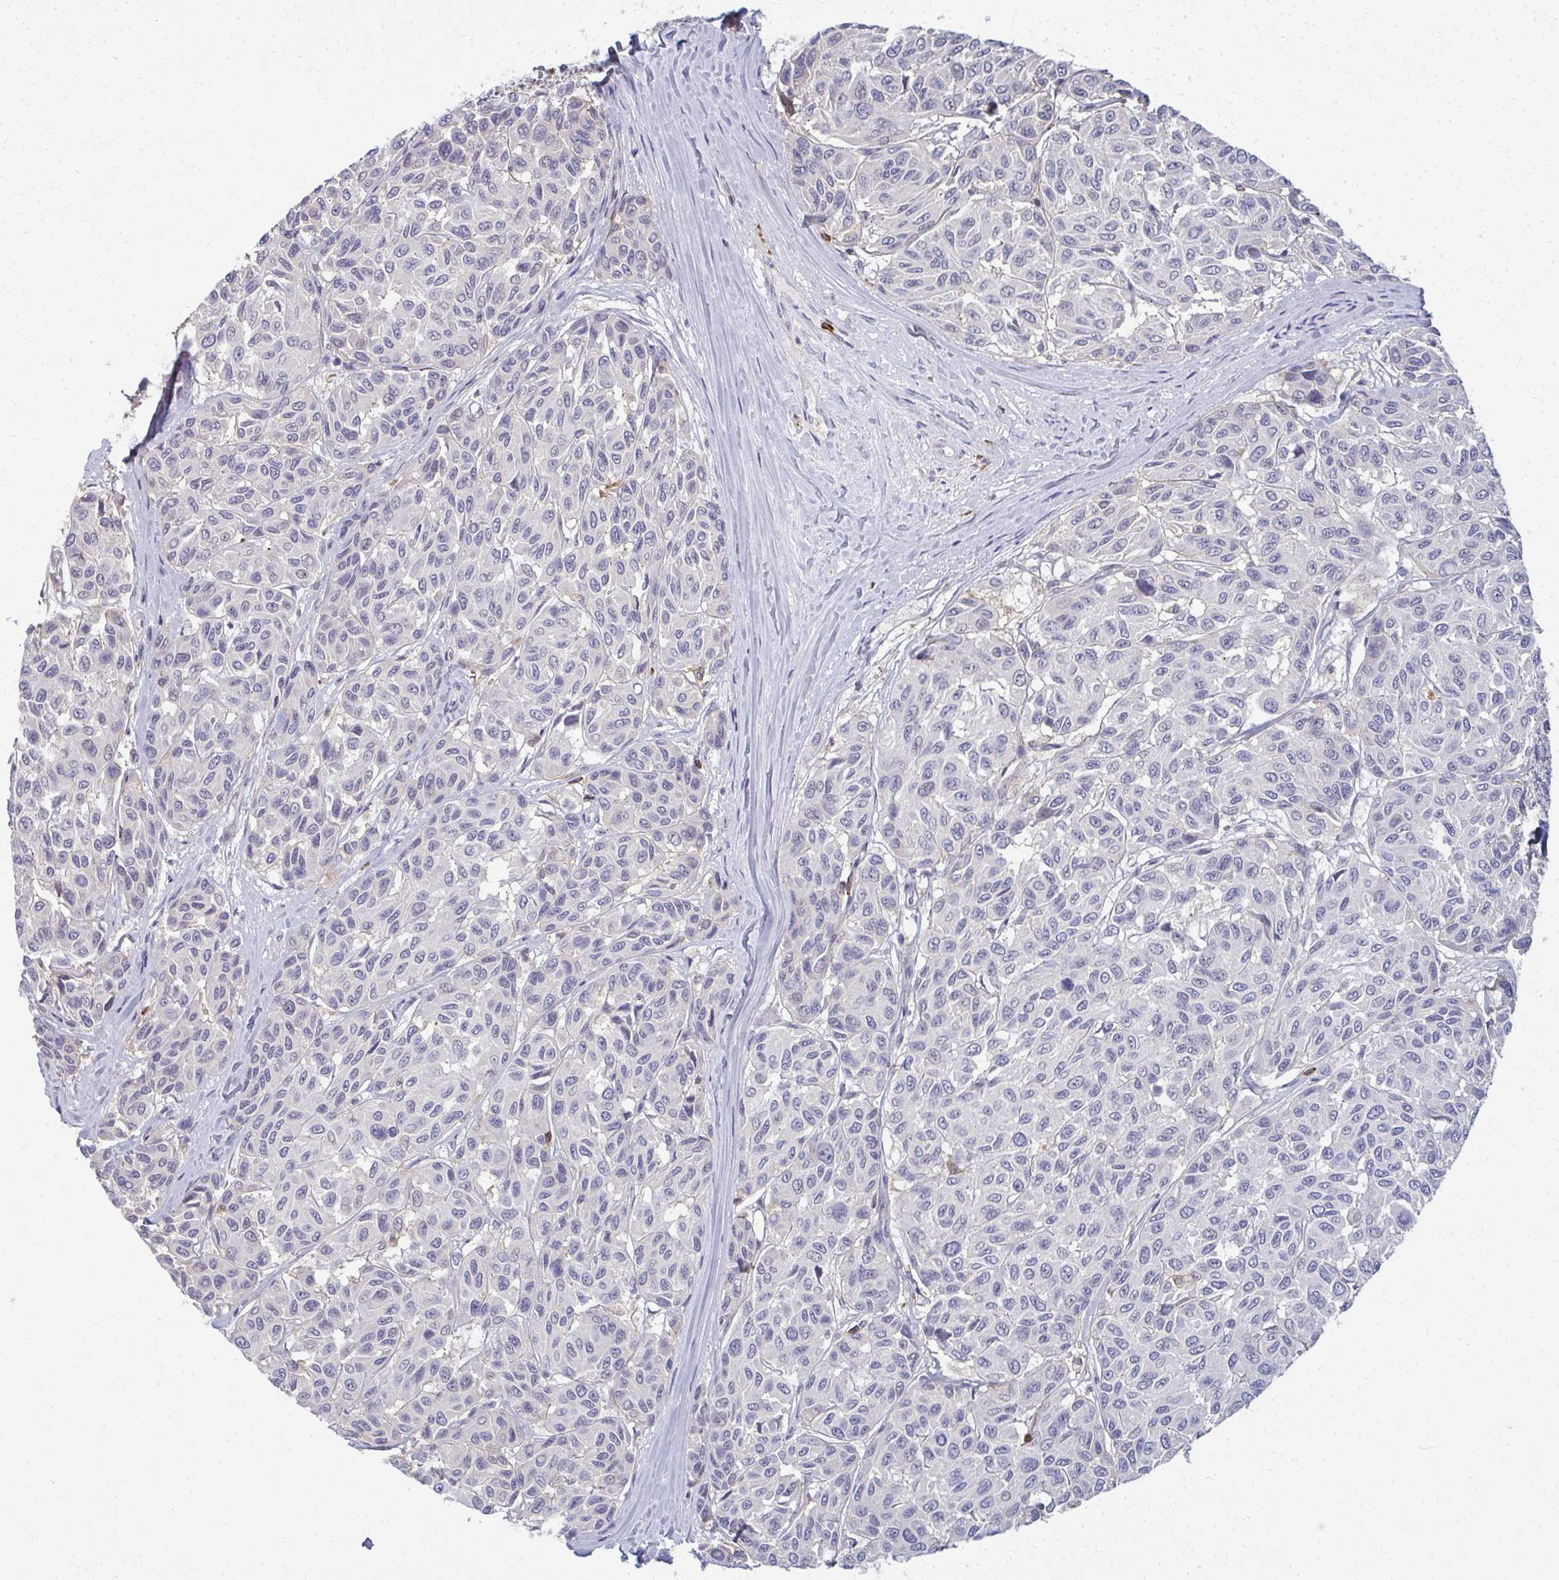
{"staining": {"intensity": "negative", "quantity": "none", "location": "none"}, "tissue": "melanoma", "cell_type": "Tumor cells", "image_type": "cancer", "snomed": [{"axis": "morphology", "description": "Malignant melanoma, NOS"}, {"axis": "topography", "description": "Skin"}], "caption": "Immunohistochemical staining of human malignant melanoma reveals no significant staining in tumor cells.", "gene": "AP5M1", "patient": {"sex": "female", "age": 66}}